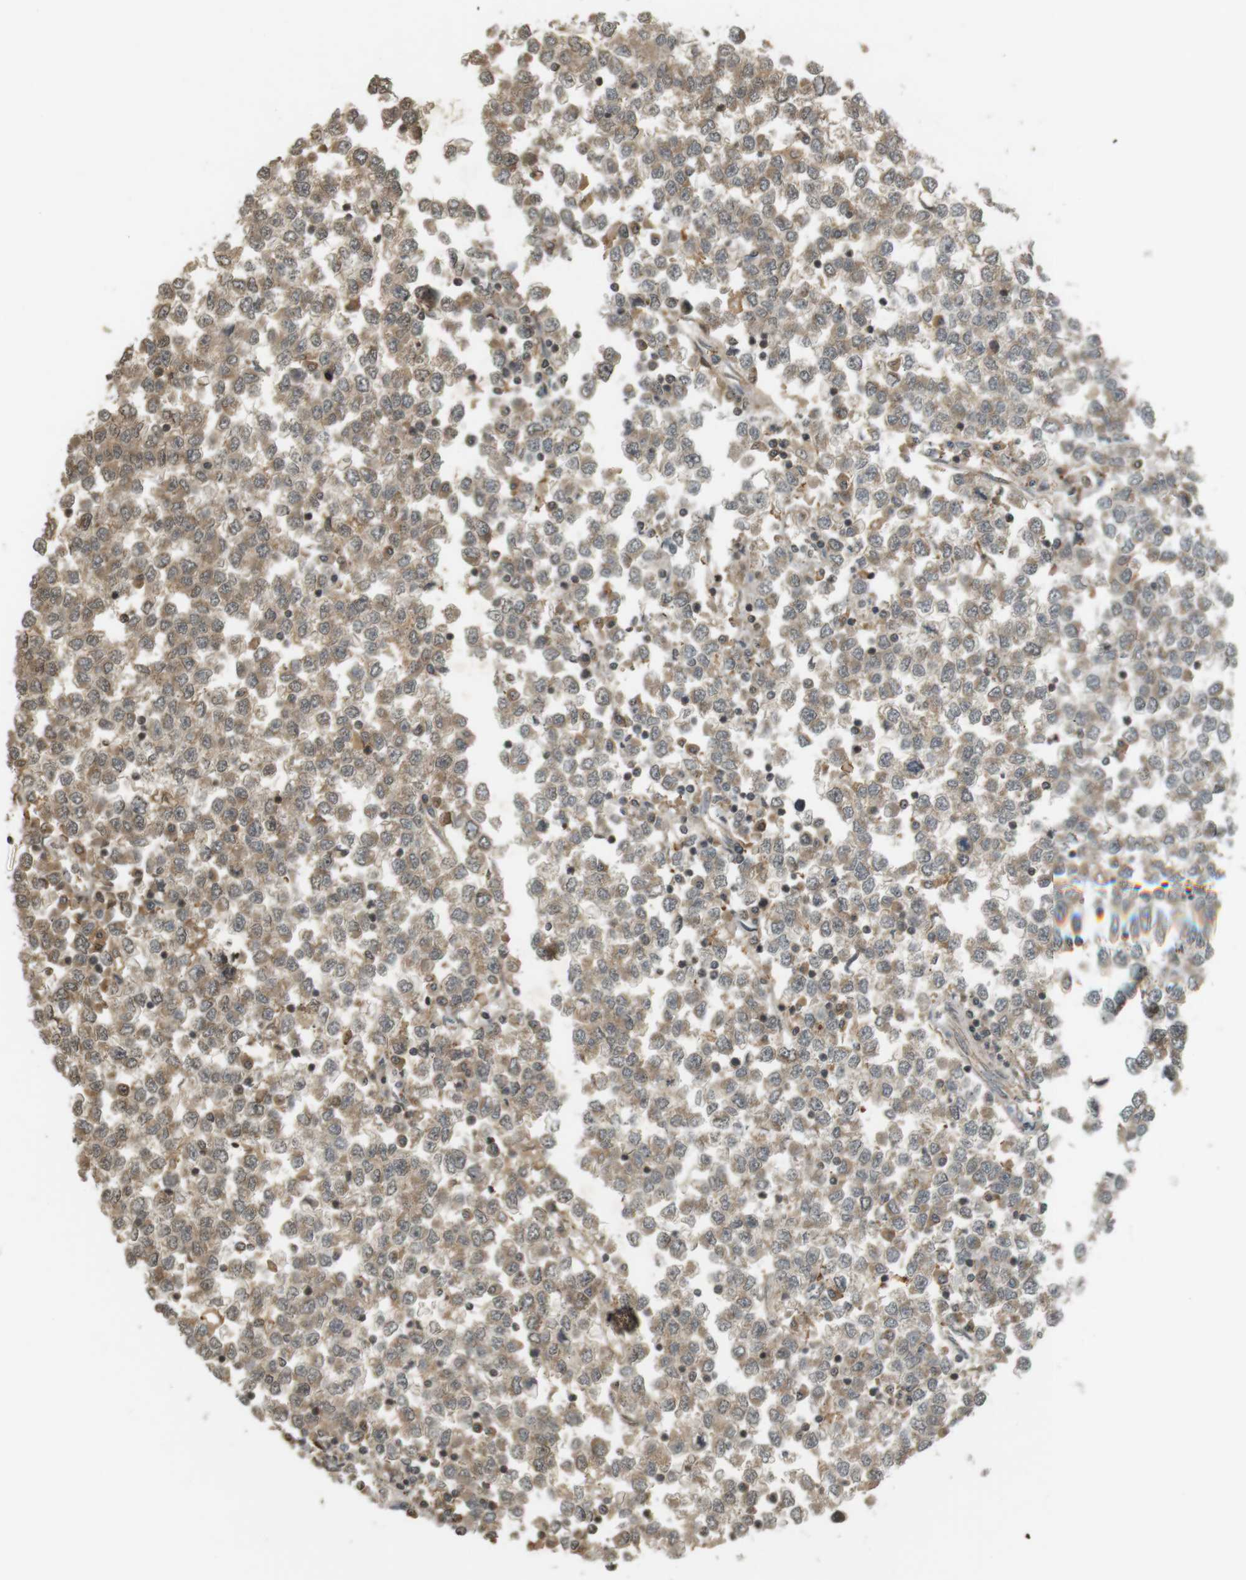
{"staining": {"intensity": "moderate", "quantity": ">75%", "location": "cytoplasmic/membranous"}, "tissue": "testis cancer", "cell_type": "Tumor cells", "image_type": "cancer", "snomed": [{"axis": "morphology", "description": "Seminoma, NOS"}, {"axis": "topography", "description": "Testis"}], "caption": "Moderate cytoplasmic/membranous positivity for a protein is appreciated in approximately >75% of tumor cells of testis cancer (seminoma) using immunohistochemistry.", "gene": "SRR", "patient": {"sex": "male", "age": 65}}